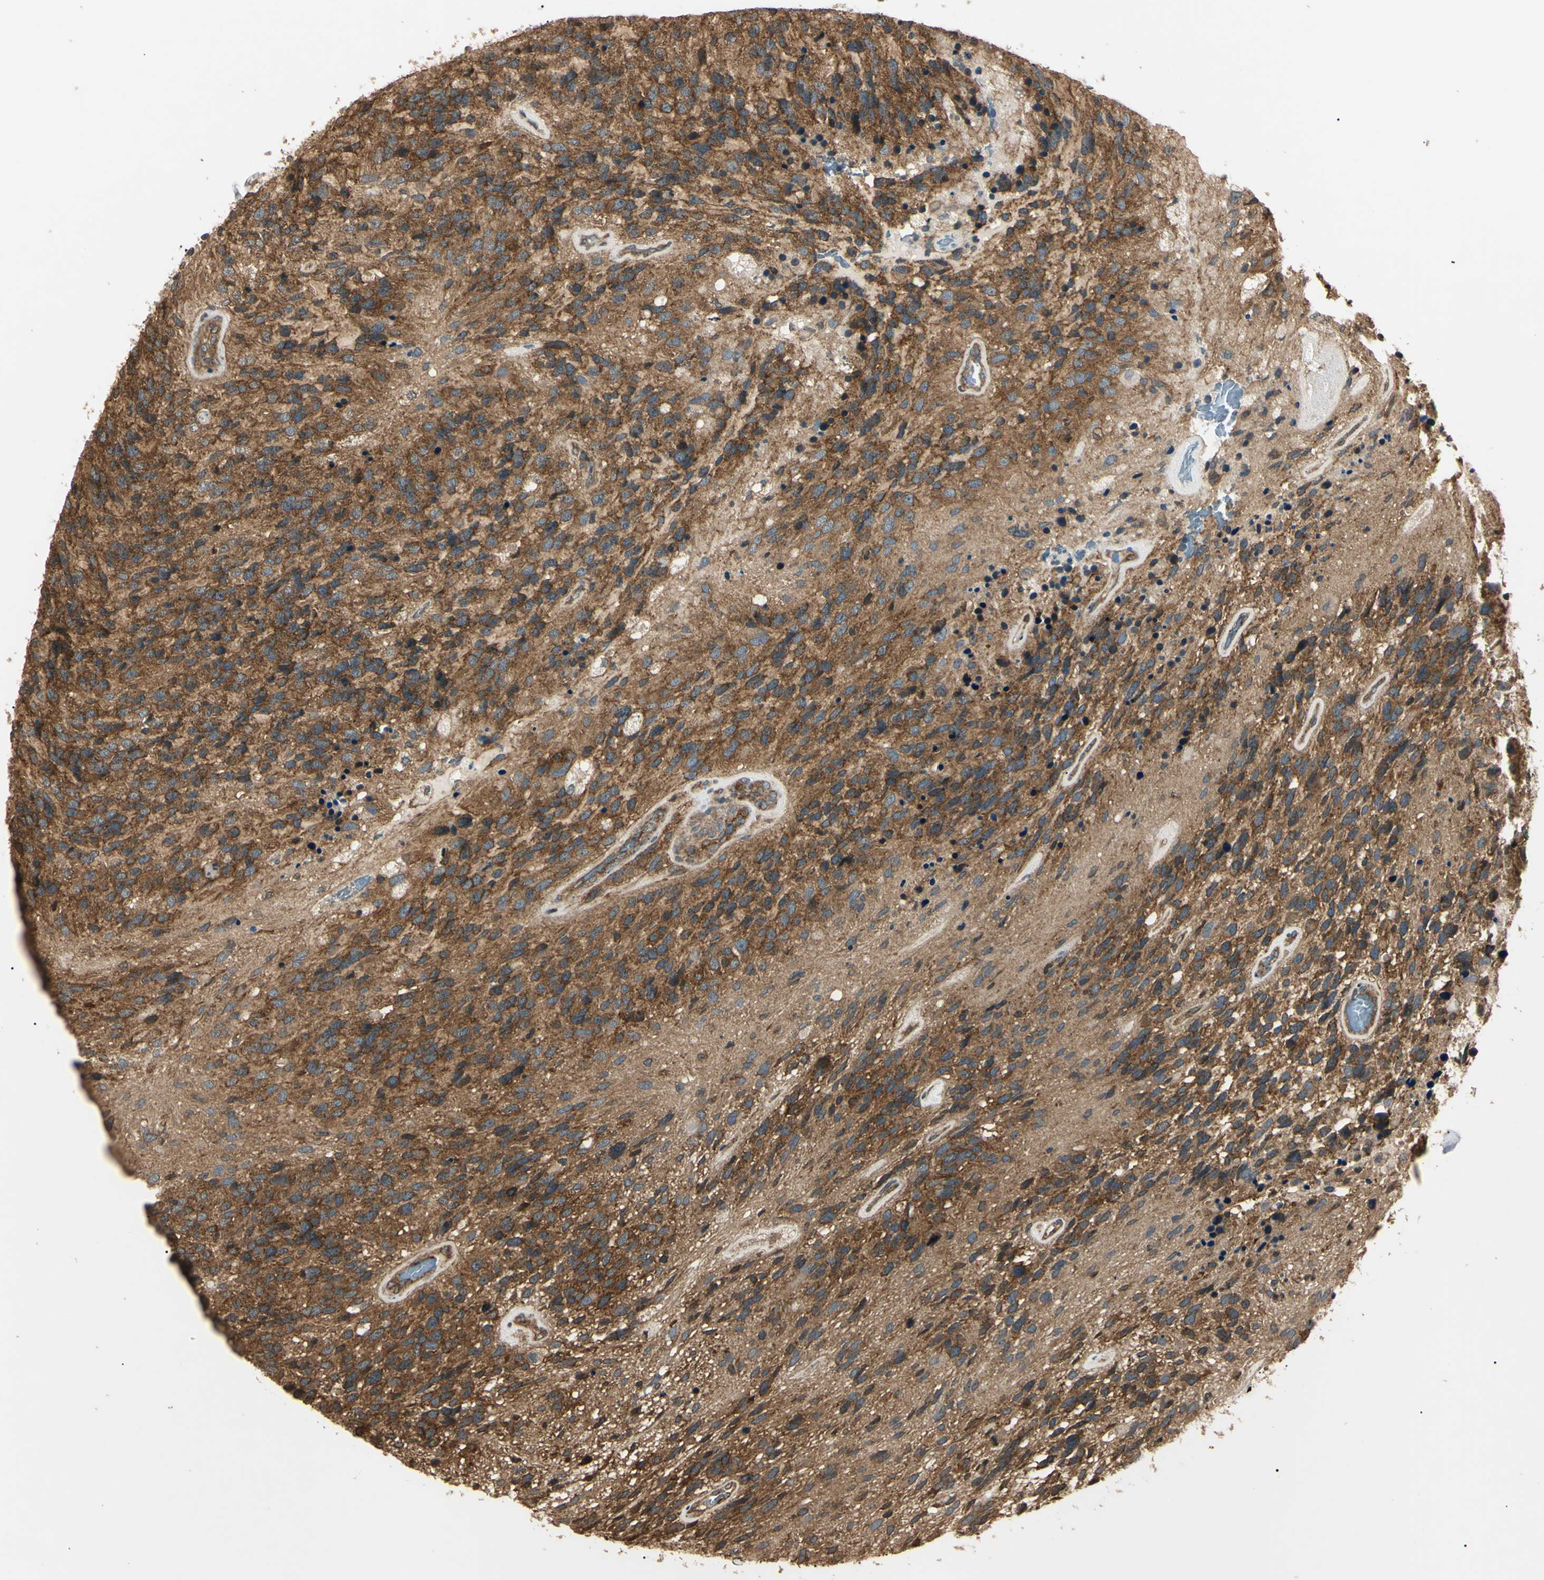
{"staining": {"intensity": "moderate", "quantity": ">75%", "location": "cytoplasmic/membranous"}, "tissue": "glioma", "cell_type": "Tumor cells", "image_type": "cancer", "snomed": [{"axis": "morphology", "description": "Glioma, malignant, High grade"}, {"axis": "topography", "description": "Brain"}], "caption": "Moderate cytoplasmic/membranous staining is appreciated in approximately >75% of tumor cells in malignant high-grade glioma. Using DAB (3,3'-diaminobenzidine) (brown) and hematoxylin (blue) stains, captured at high magnification using brightfield microscopy.", "gene": "EPN1", "patient": {"sex": "female", "age": 58}}